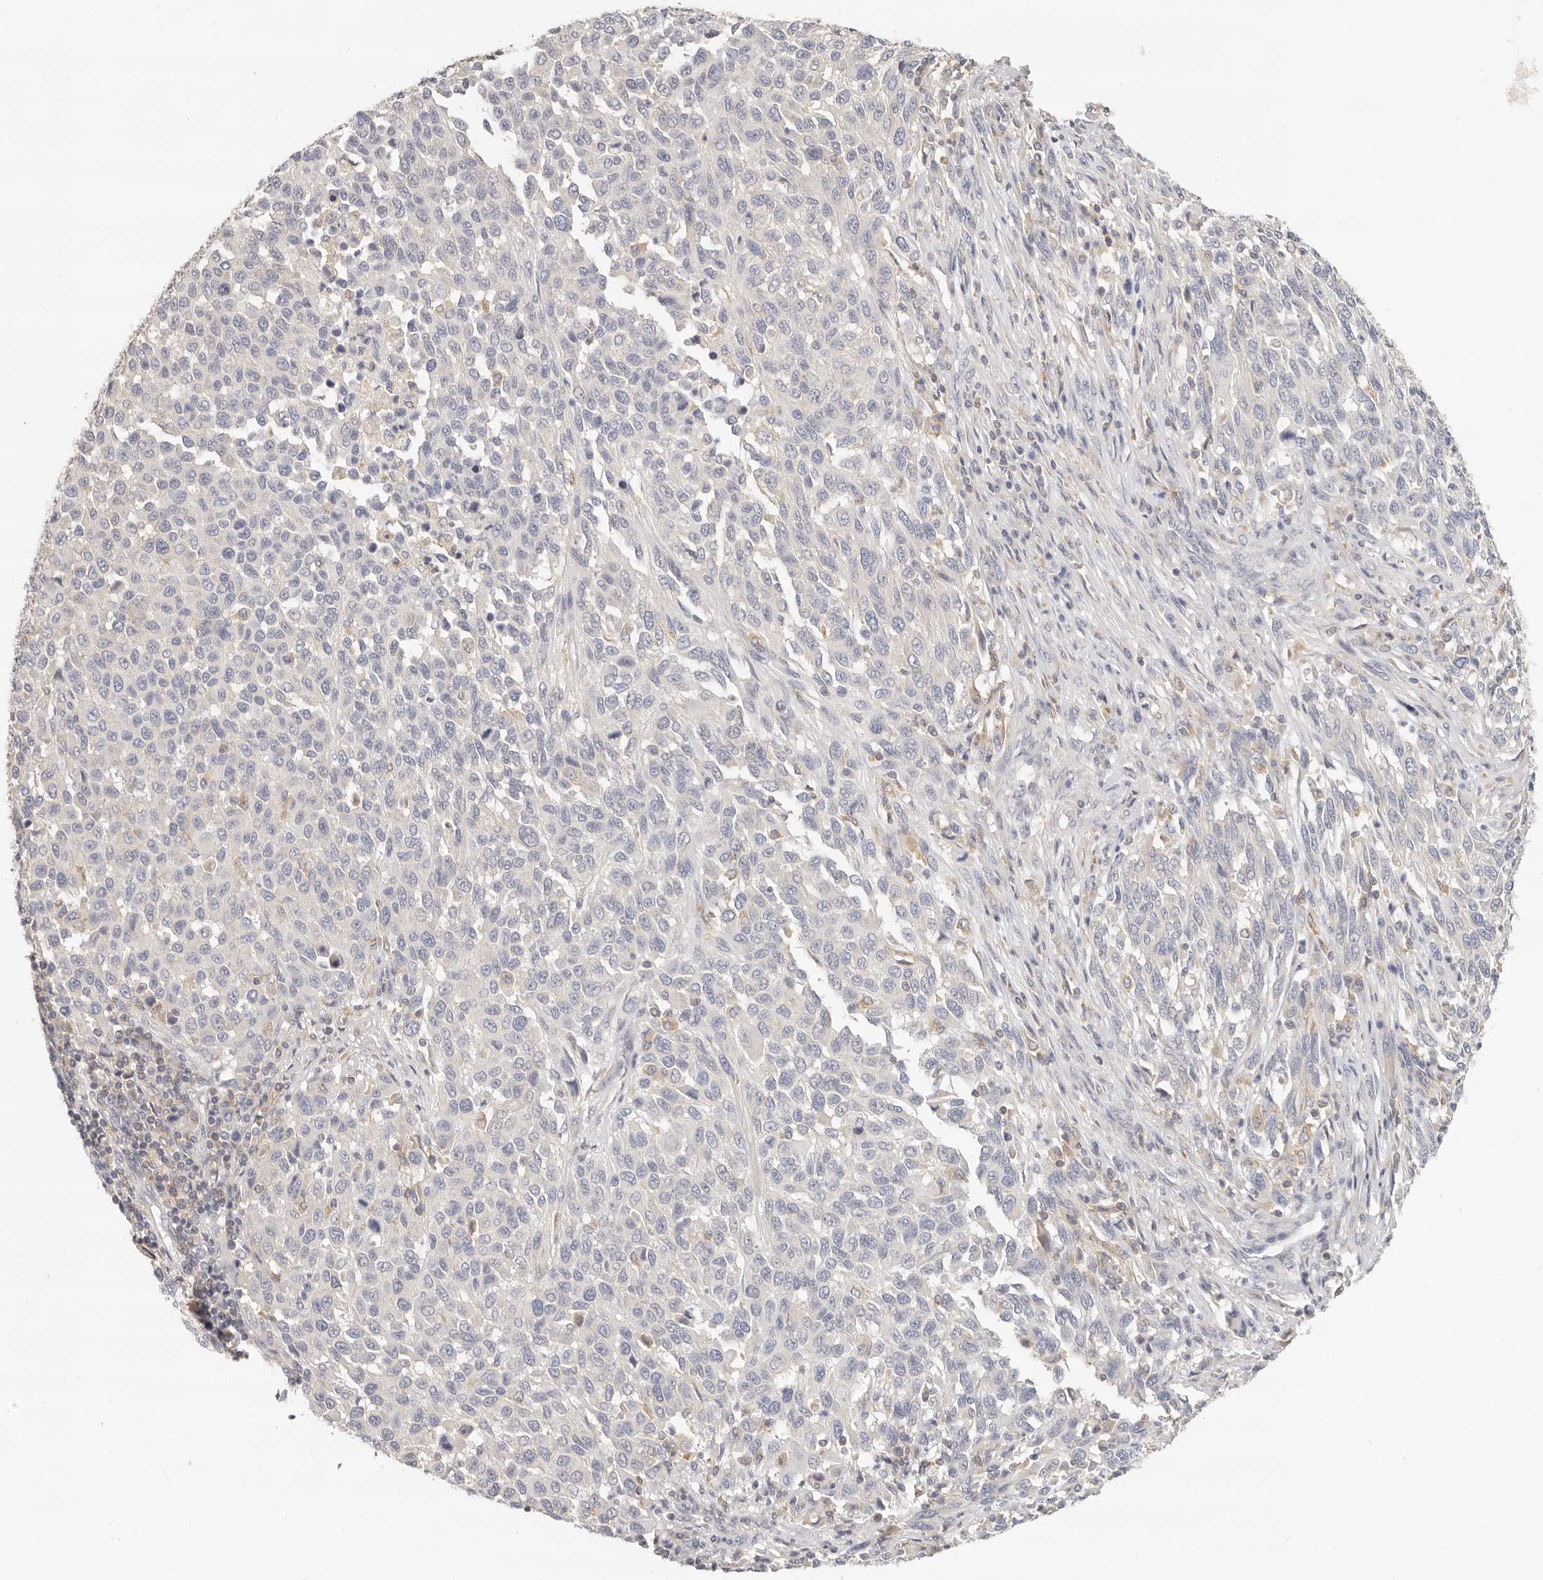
{"staining": {"intensity": "negative", "quantity": "none", "location": "none"}, "tissue": "melanoma", "cell_type": "Tumor cells", "image_type": "cancer", "snomed": [{"axis": "morphology", "description": "Malignant melanoma, Metastatic site"}, {"axis": "topography", "description": "Lymph node"}], "caption": "Immunohistochemistry histopathology image of neoplastic tissue: human melanoma stained with DAB demonstrates no significant protein positivity in tumor cells.", "gene": "ANXA9", "patient": {"sex": "male", "age": 61}}